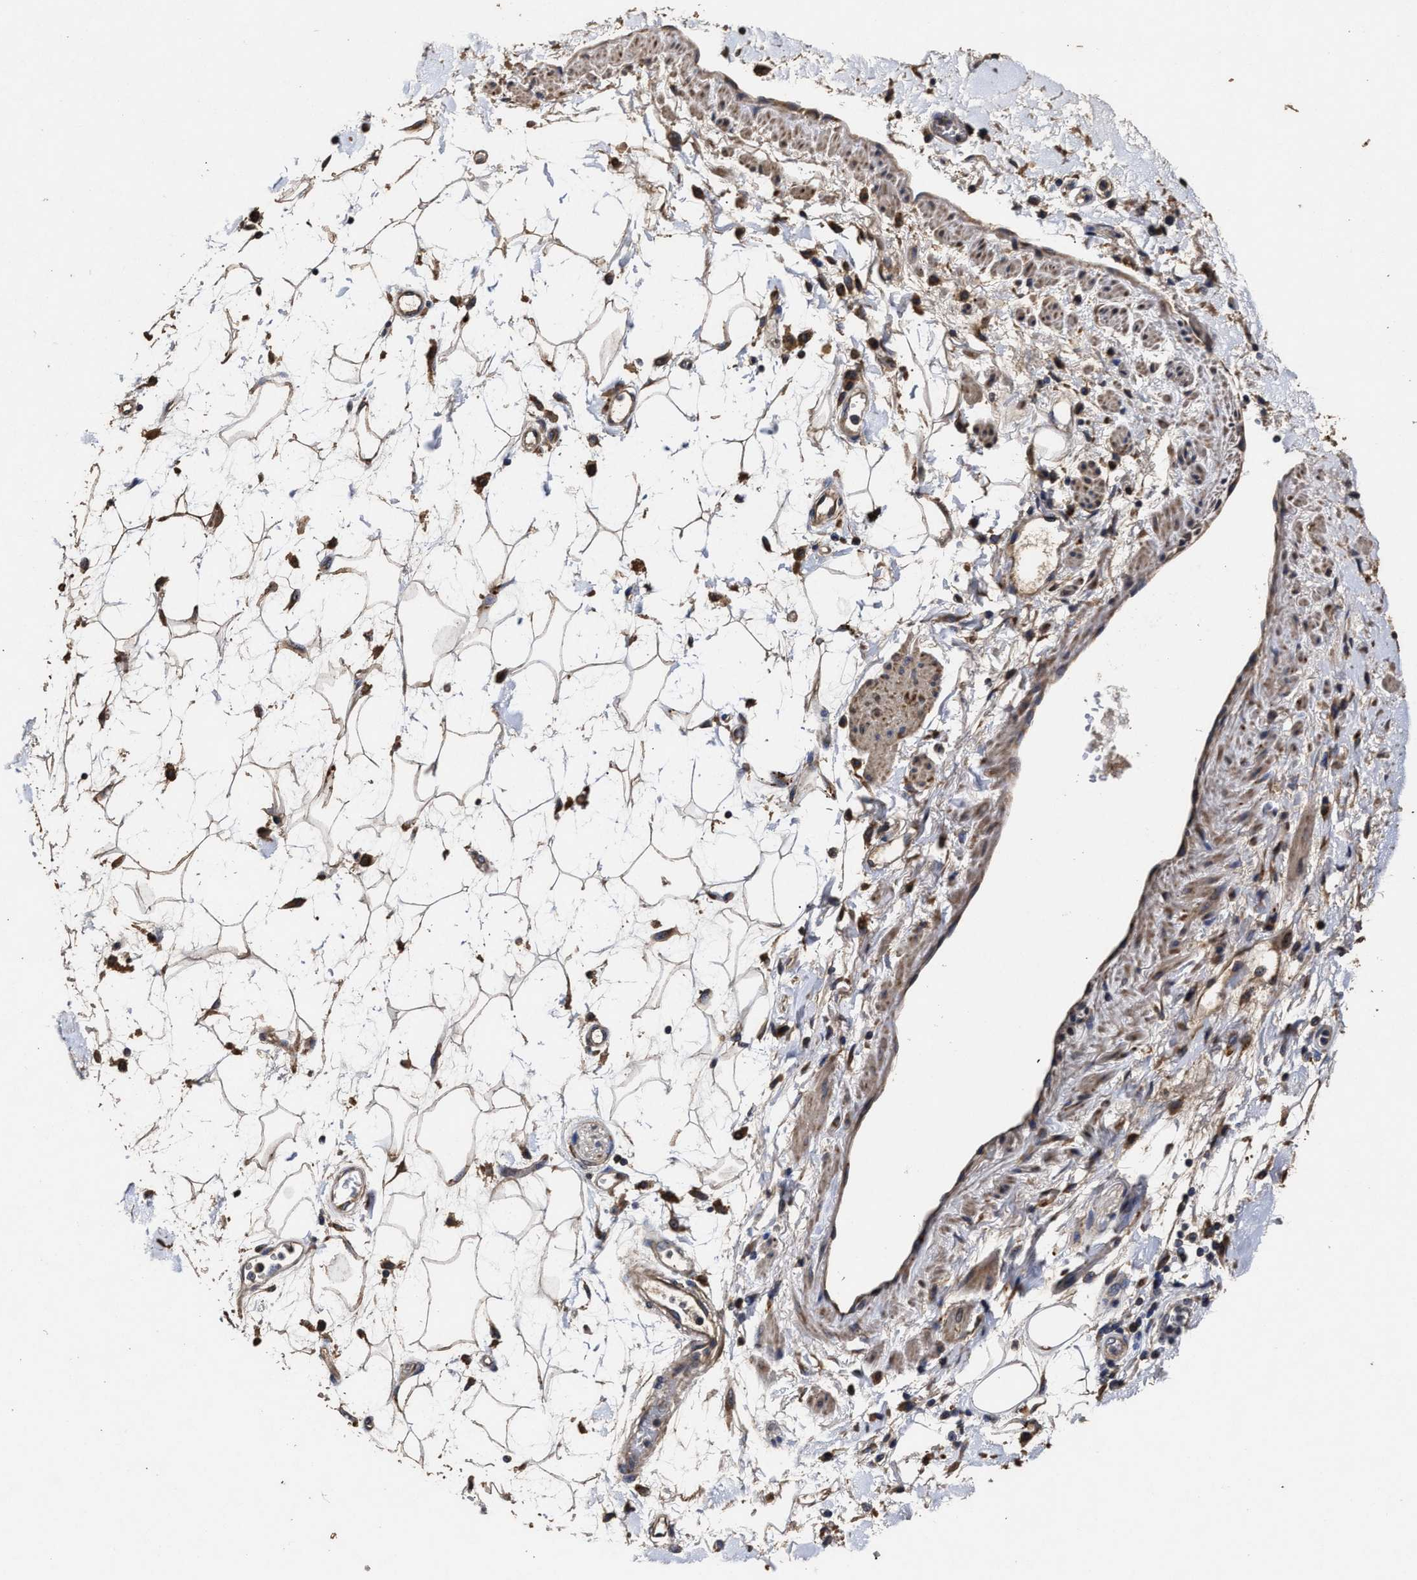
{"staining": {"intensity": "moderate", "quantity": ">75%", "location": "cytoplasmic/membranous"}, "tissue": "adipose tissue", "cell_type": "Adipocytes", "image_type": "normal", "snomed": [{"axis": "morphology", "description": "Normal tissue, NOS"}, {"axis": "morphology", "description": "Adenocarcinoma, NOS"}, {"axis": "topography", "description": "Duodenum"}, {"axis": "topography", "description": "Peripheral nerve tissue"}], "caption": "Benign adipose tissue exhibits moderate cytoplasmic/membranous positivity in about >75% of adipocytes, visualized by immunohistochemistry. The protein is stained brown, and the nuclei are stained in blue (DAB IHC with brightfield microscopy, high magnification).", "gene": "PPM1K", "patient": {"sex": "female", "age": 60}}